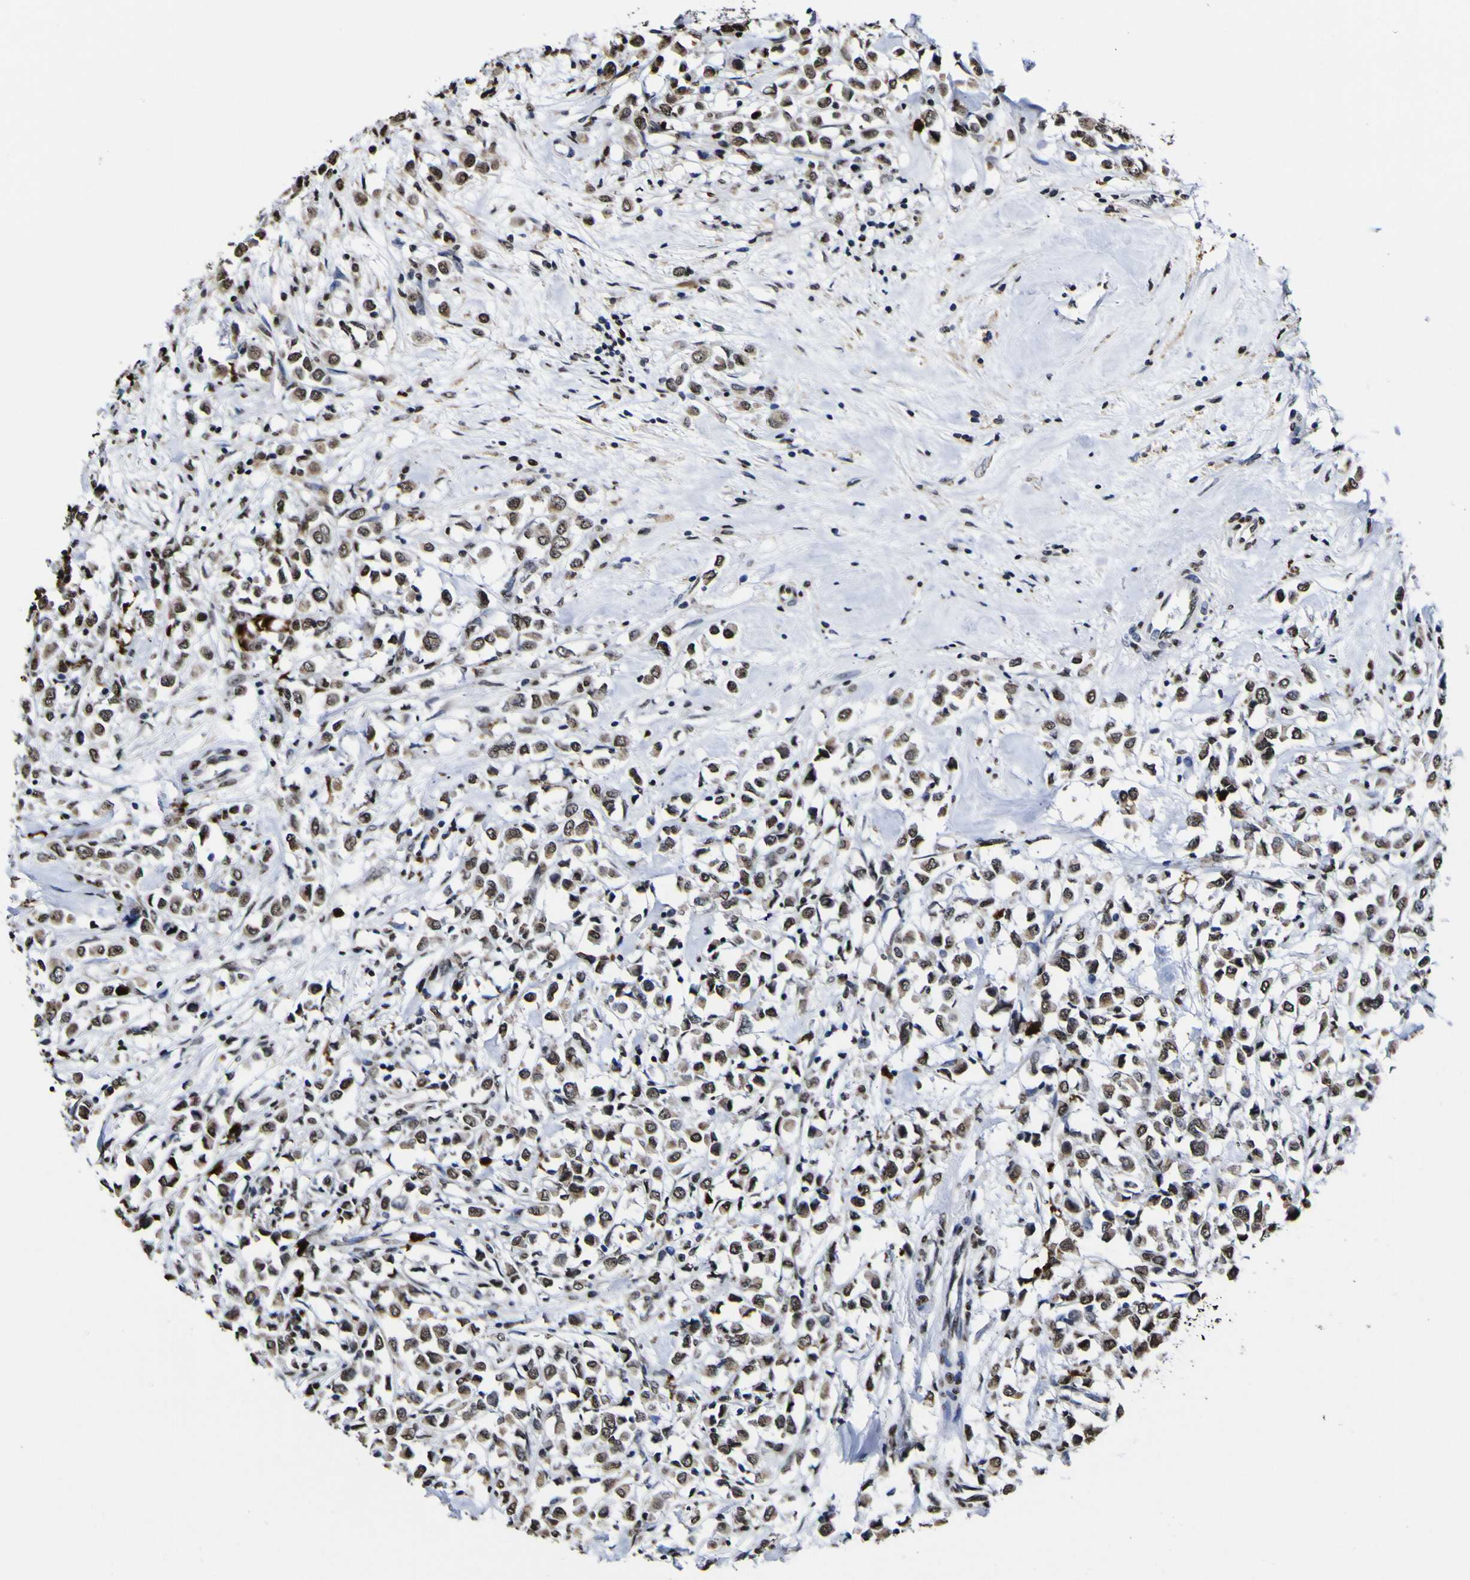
{"staining": {"intensity": "strong", "quantity": ">75%", "location": "nuclear"}, "tissue": "breast cancer", "cell_type": "Tumor cells", "image_type": "cancer", "snomed": [{"axis": "morphology", "description": "Duct carcinoma"}, {"axis": "topography", "description": "Breast"}], "caption": "Immunohistochemistry (IHC) image of neoplastic tissue: human breast intraductal carcinoma stained using immunohistochemistry displays high levels of strong protein expression localized specifically in the nuclear of tumor cells, appearing as a nuclear brown color.", "gene": "PIAS1", "patient": {"sex": "female", "age": 61}}